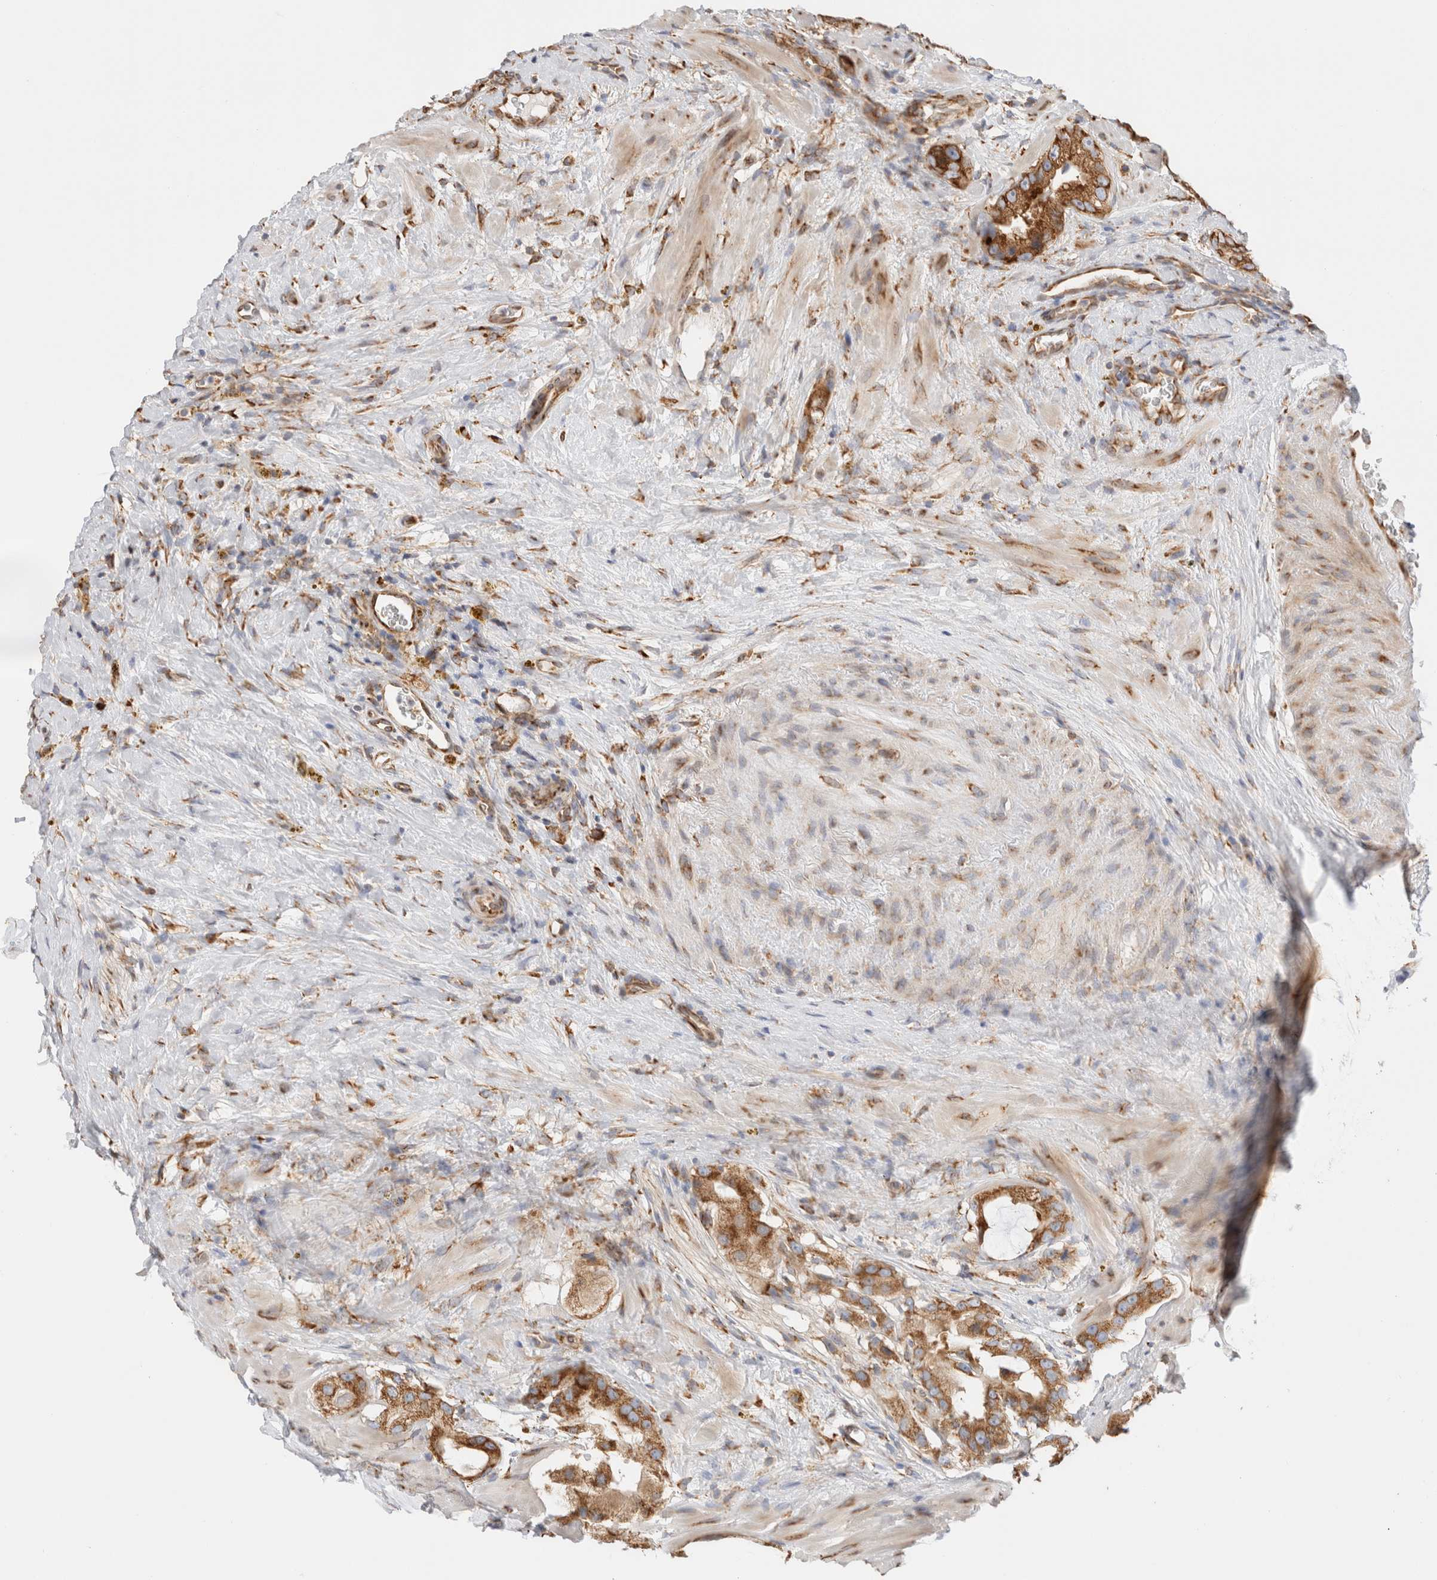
{"staining": {"intensity": "moderate", "quantity": ">75%", "location": "cytoplasmic/membranous"}, "tissue": "prostate cancer", "cell_type": "Tumor cells", "image_type": "cancer", "snomed": [{"axis": "morphology", "description": "Adenocarcinoma, High grade"}, {"axis": "topography", "description": "Prostate"}], "caption": "Protein expression analysis of prostate high-grade adenocarcinoma reveals moderate cytoplasmic/membranous expression in approximately >75% of tumor cells.", "gene": "ZC2HC1A", "patient": {"sex": "male", "age": 63}}